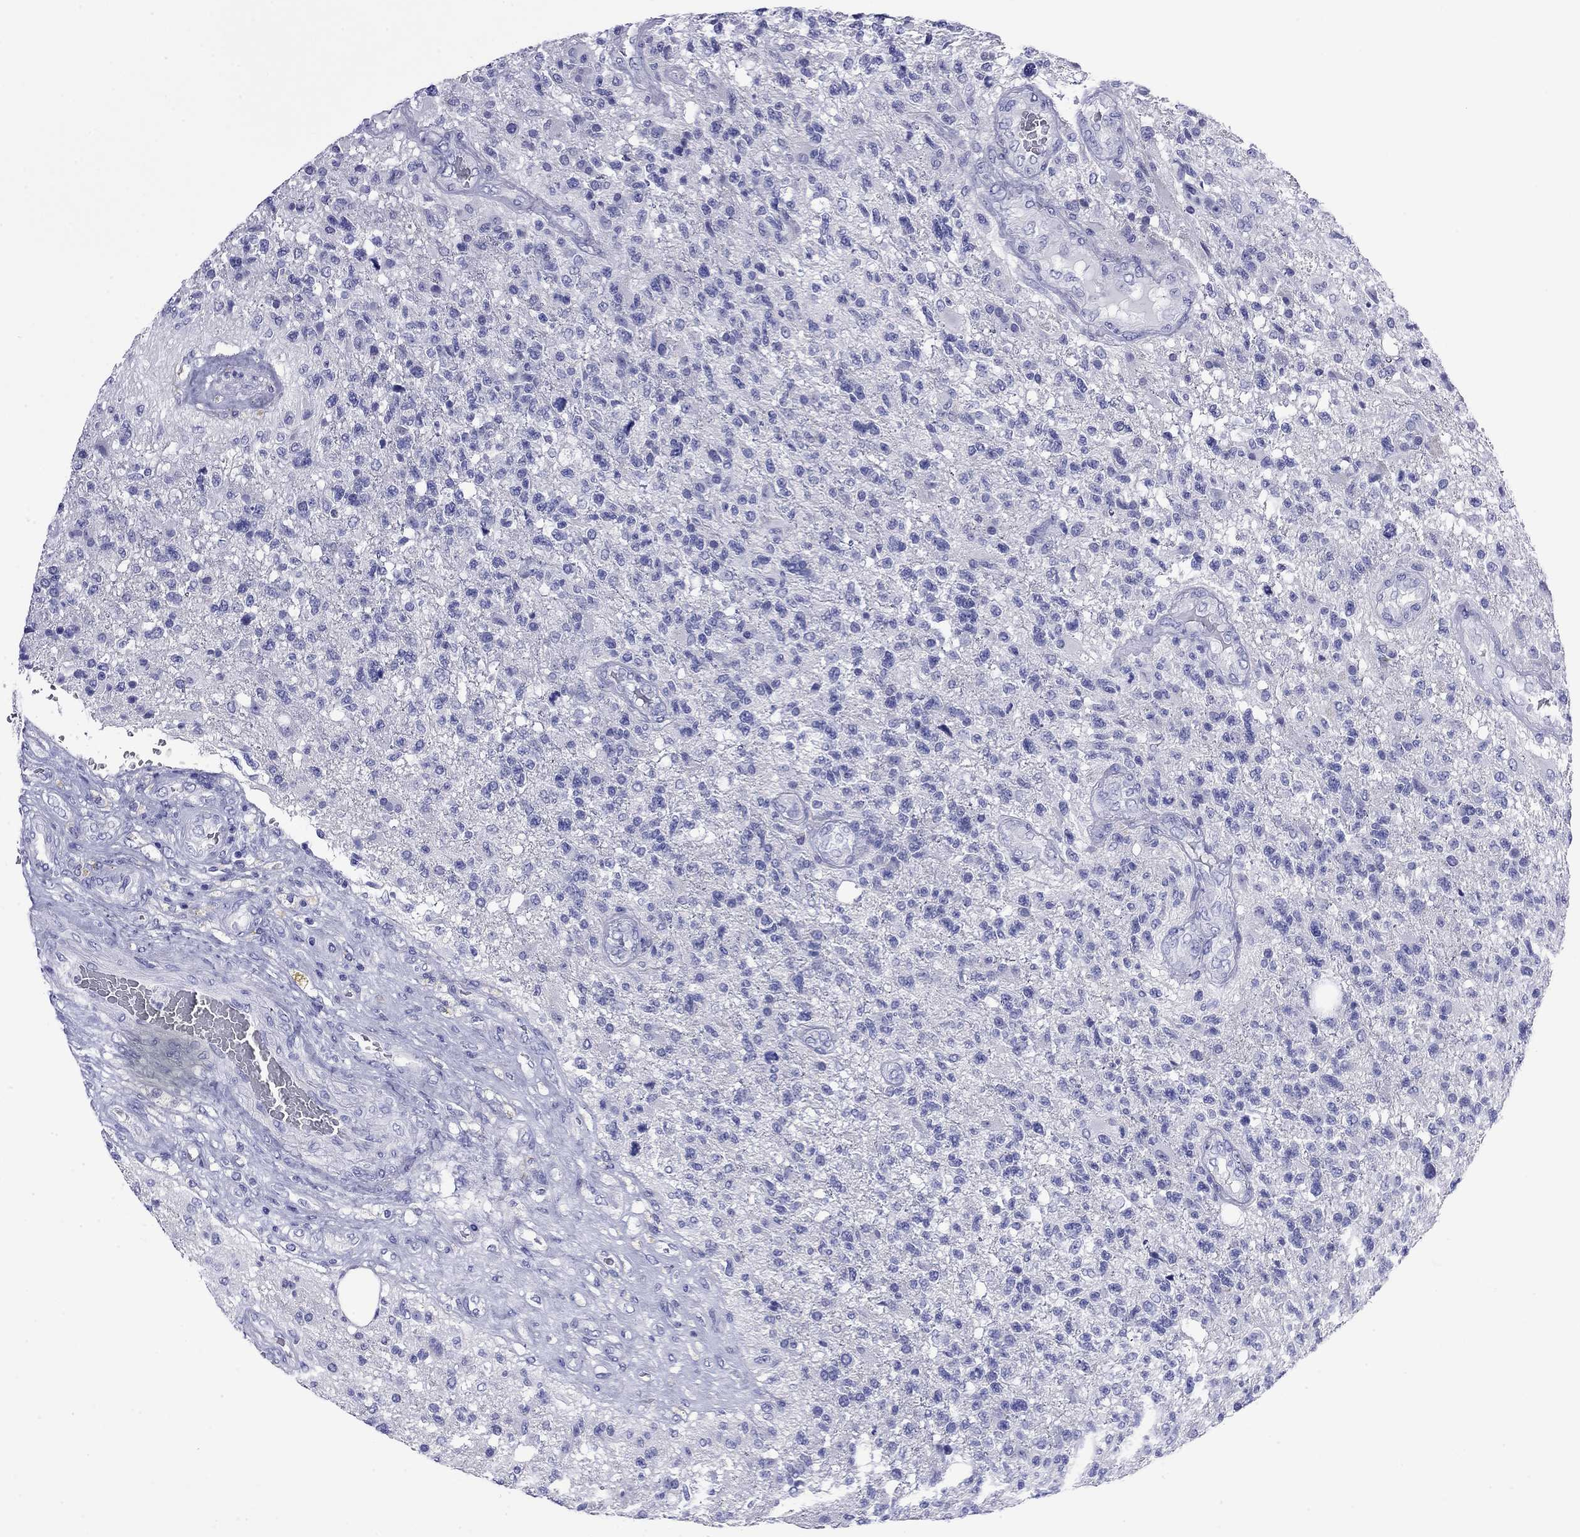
{"staining": {"intensity": "negative", "quantity": "none", "location": "none"}, "tissue": "glioma", "cell_type": "Tumor cells", "image_type": "cancer", "snomed": [{"axis": "morphology", "description": "Glioma, malignant, High grade"}, {"axis": "topography", "description": "Brain"}], "caption": "Glioma was stained to show a protein in brown. There is no significant positivity in tumor cells.", "gene": "FIGLA", "patient": {"sex": "male", "age": 56}}